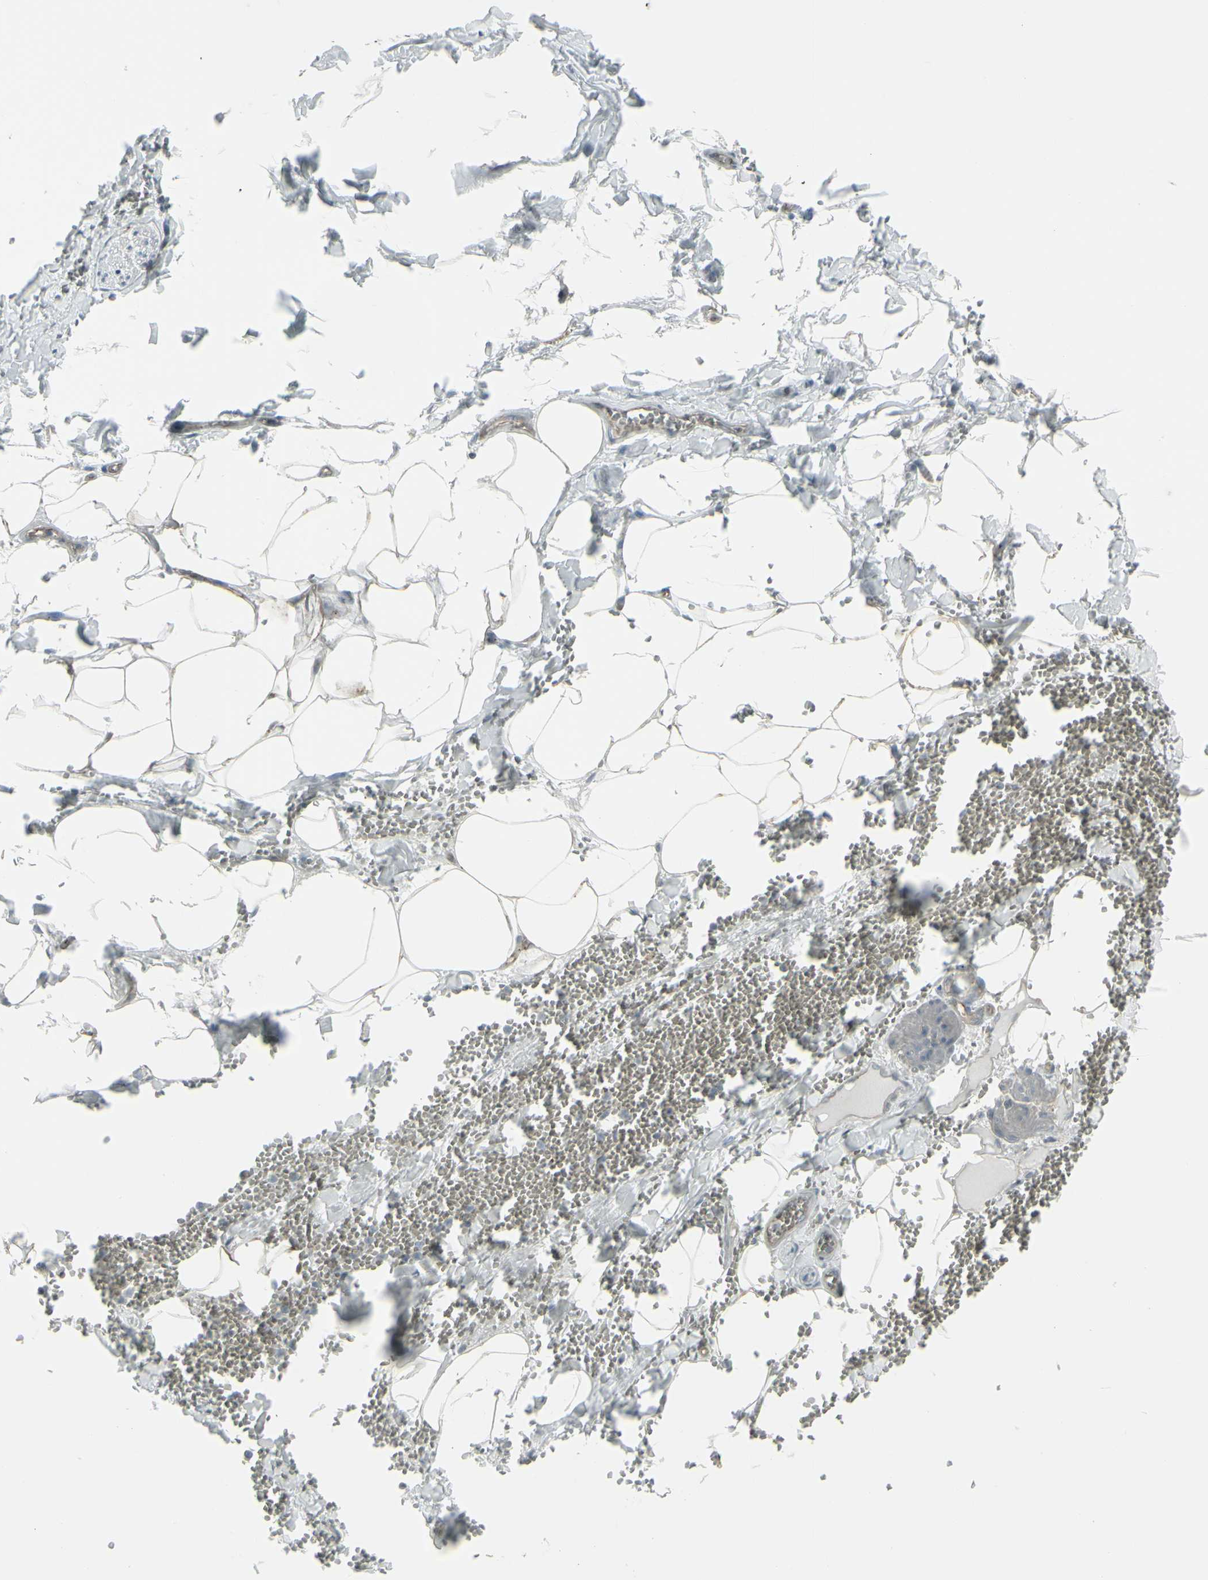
{"staining": {"intensity": "moderate", "quantity": ">75%", "location": "cytoplasmic/membranous"}, "tissue": "adipose tissue", "cell_type": "Adipocytes", "image_type": "normal", "snomed": [{"axis": "morphology", "description": "Normal tissue, NOS"}, {"axis": "topography", "description": "Adipose tissue"}, {"axis": "topography", "description": "Peripheral nerve tissue"}], "caption": "An image showing moderate cytoplasmic/membranous staining in approximately >75% of adipocytes in normal adipose tissue, as visualized by brown immunohistochemical staining.", "gene": "GALNT6", "patient": {"sex": "male", "age": 52}}